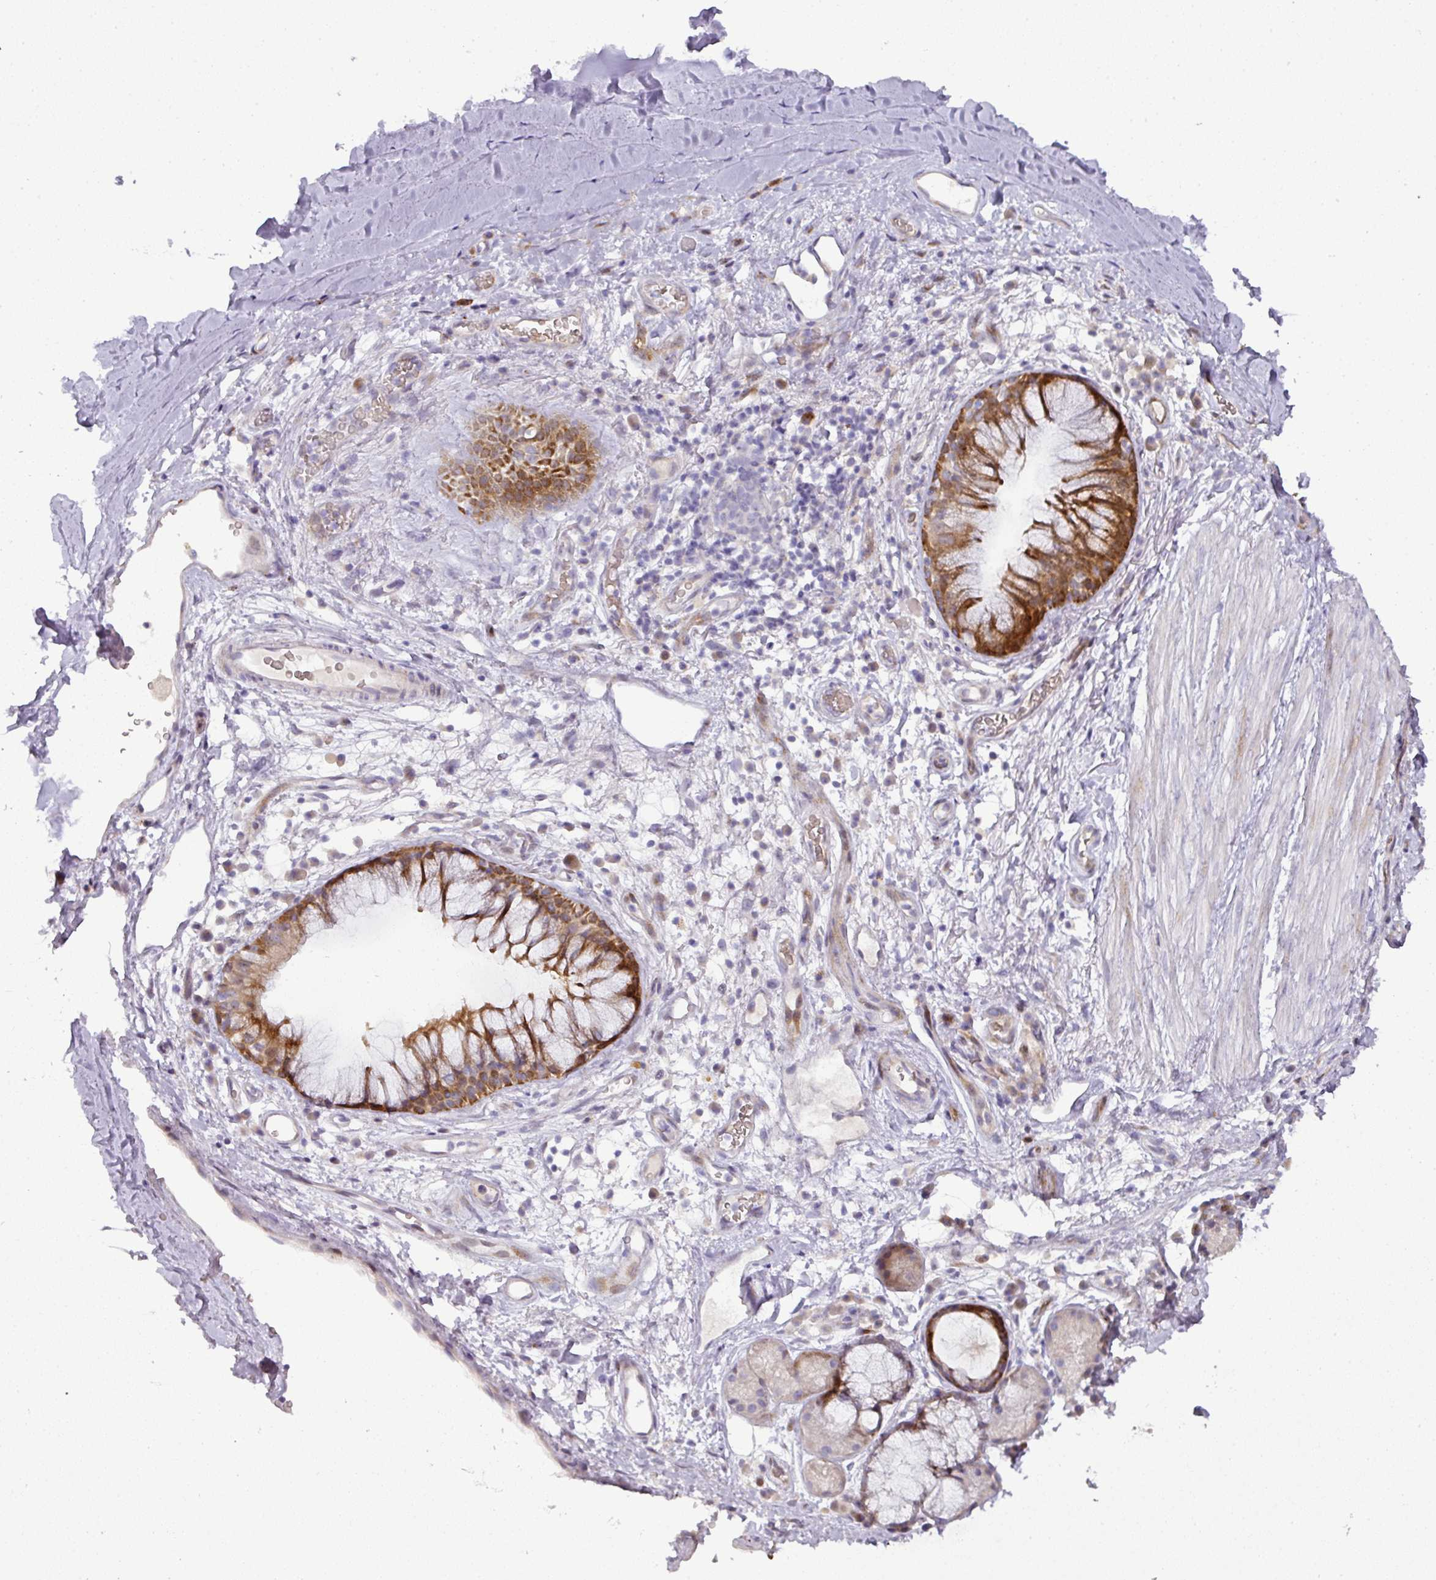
{"staining": {"intensity": "negative", "quantity": "none", "location": "none"}, "tissue": "adipose tissue", "cell_type": "Adipocytes", "image_type": "normal", "snomed": [{"axis": "morphology", "description": "Normal tissue, NOS"}, {"axis": "topography", "description": "Cartilage tissue"}, {"axis": "topography", "description": "Bronchus"}], "caption": "A high-resolution micrograph shows IHC staining of normal adipose tissue, which shows no significant expression in adipocytes.", "gene": "ATP6V1F", "patient": {"sex": "male", "age": 58}}